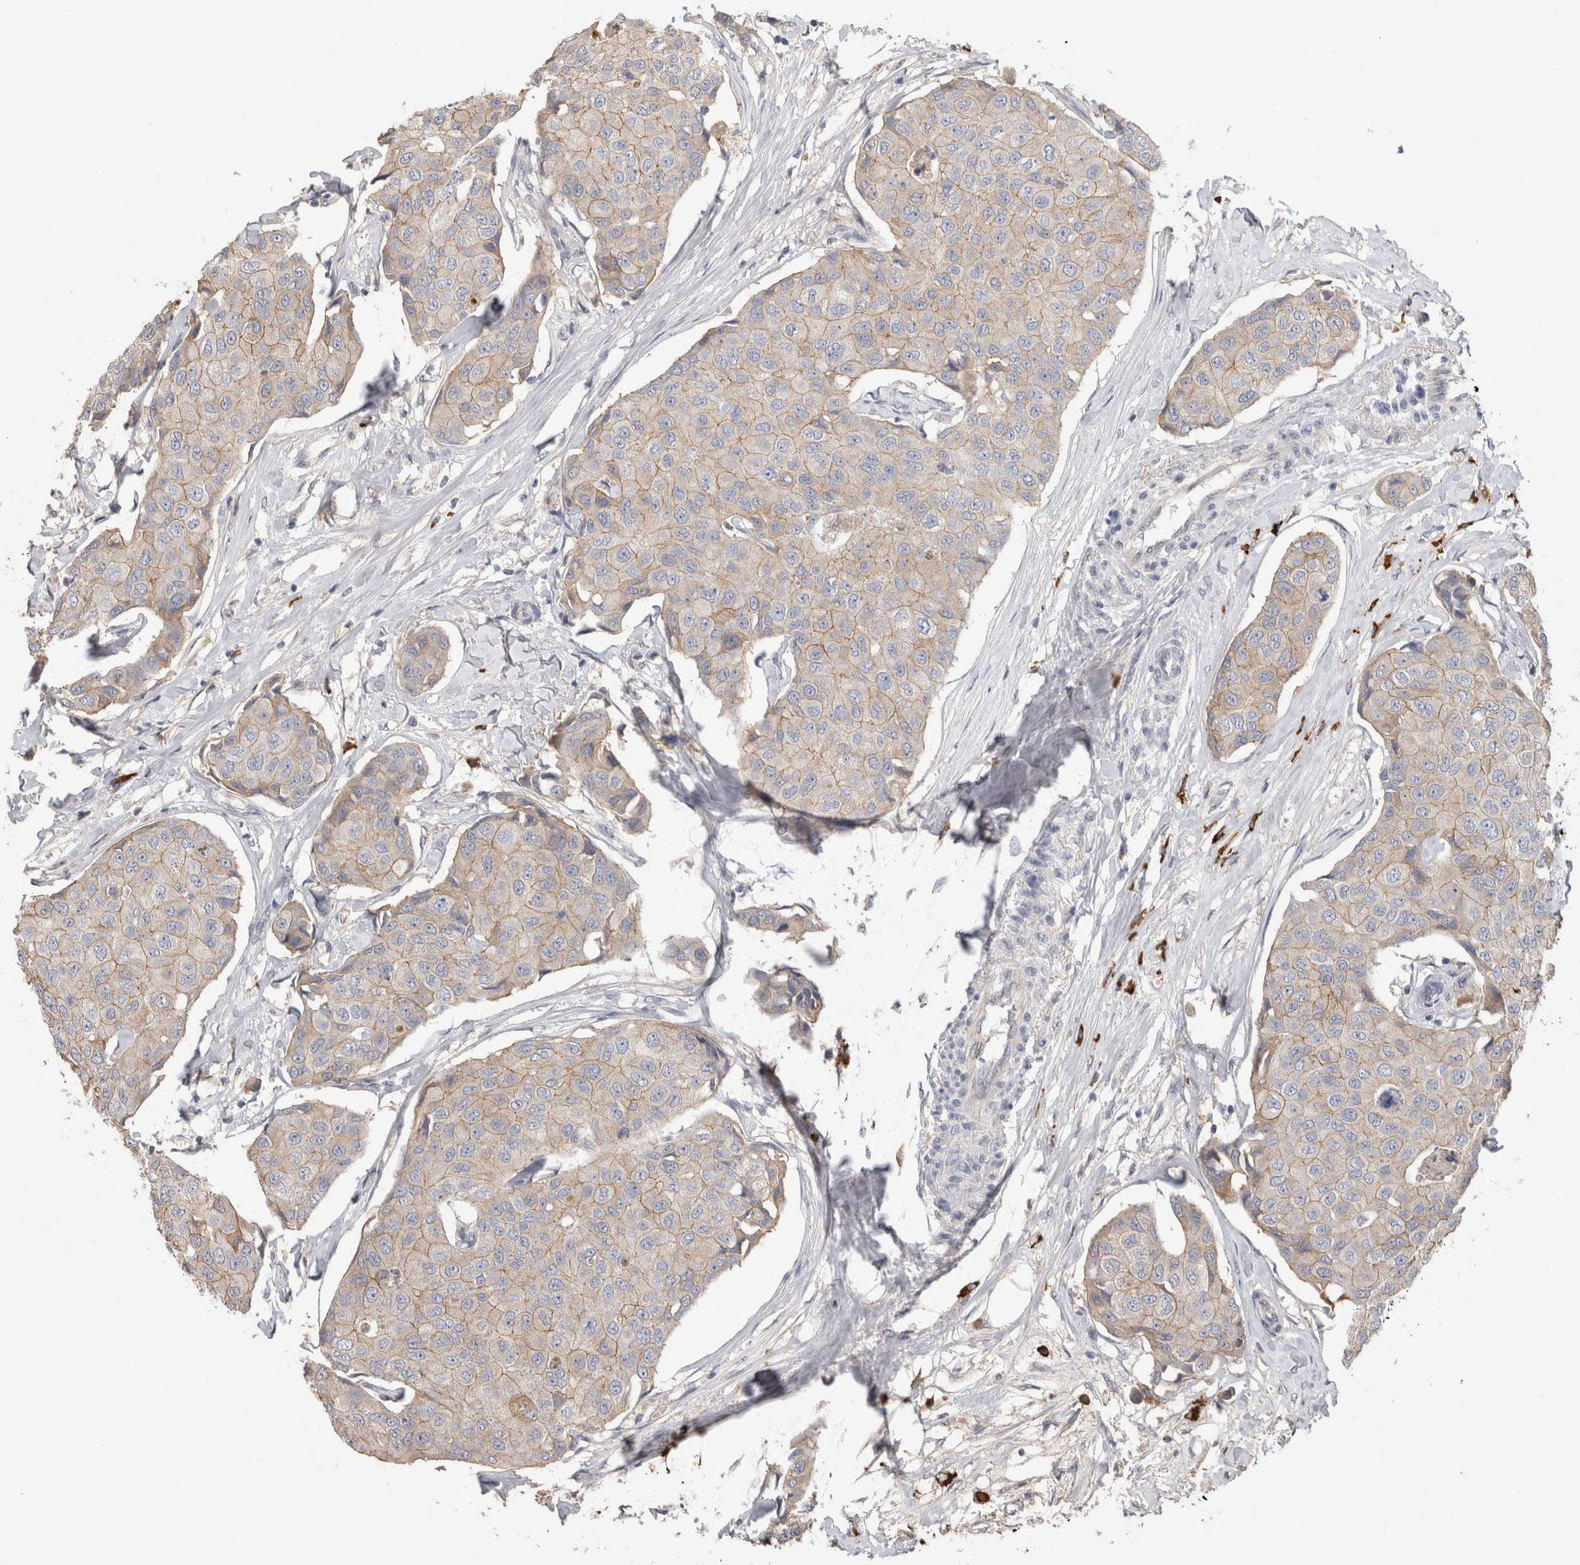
{"staining": {"intensity": "weak", "quantity": ">75%", "location": "cytoplasmic/membranous"}, "tissue": "breast cancer", "cell_type": "Tumor cells", "image_type": "cancer", "snomed": [{"axis": "morphology", "description": "Duct carcinoma"}, {"axis": "topography", "description": "Breast"}], "caption": "Tumor cells demonstrate low levels of weak cytoplasmic/membranous staining in about >75% of cells in breast cancer (infiltrating ductal carcinoma).", "gene": "PPP3CC", "patient": {"sex": "female", "age": 80}}